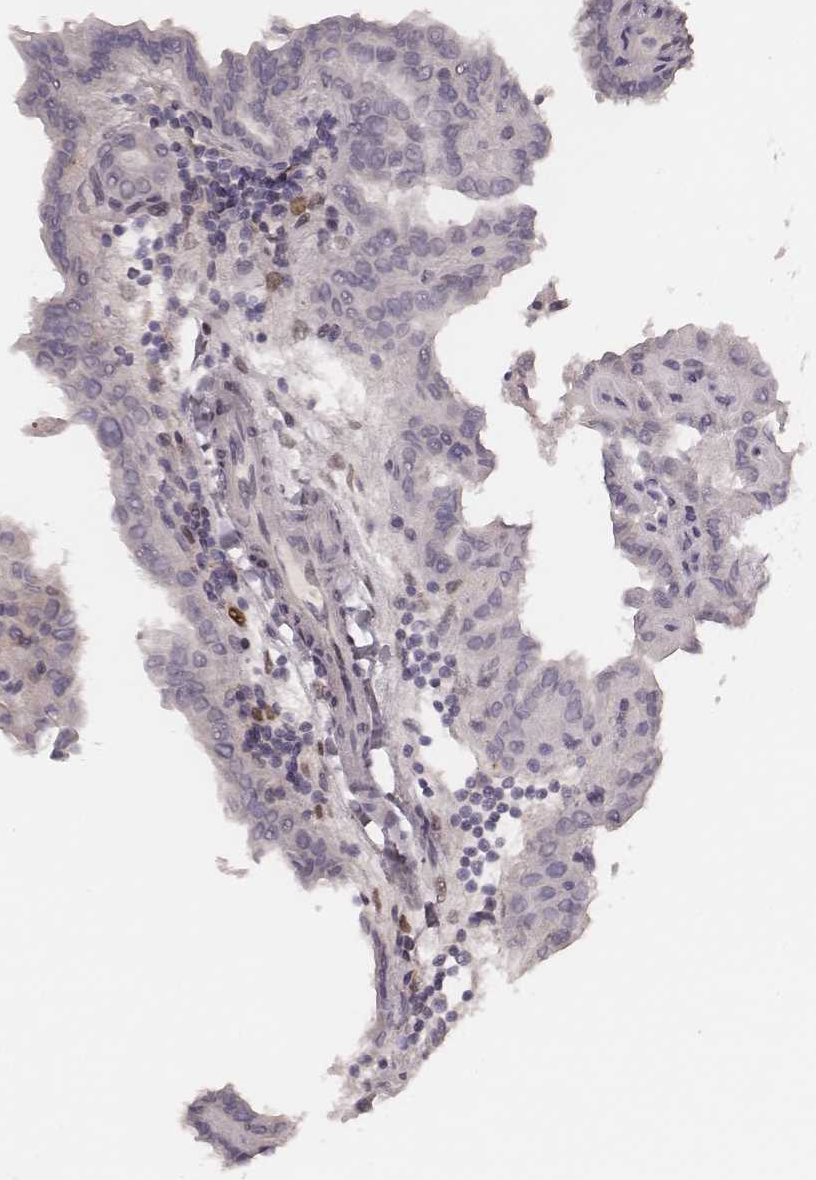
{"staining": {"intensity": "negative", "quantity": "none", "location": "none"}, "tissue": "thyroid cancer", "cell_type": "Tumor cells", "image_type": "cancer", "snomed": [{"axis": "morphology", "description": "Papillary adenocarcinoma, NOS"}, {"axis": "topography", "description": "Thyroid gland"}], "caption": "The immunohistochemistry (IHC) histopathology image has no significant staining in tumor cells of thyroid cancer (papillary adenocarcinoma) tissue. (IHC, brightfield microscopy, high magnification).", "gene": "MSX1", "patient": {"sex": "female", "age": 46}}